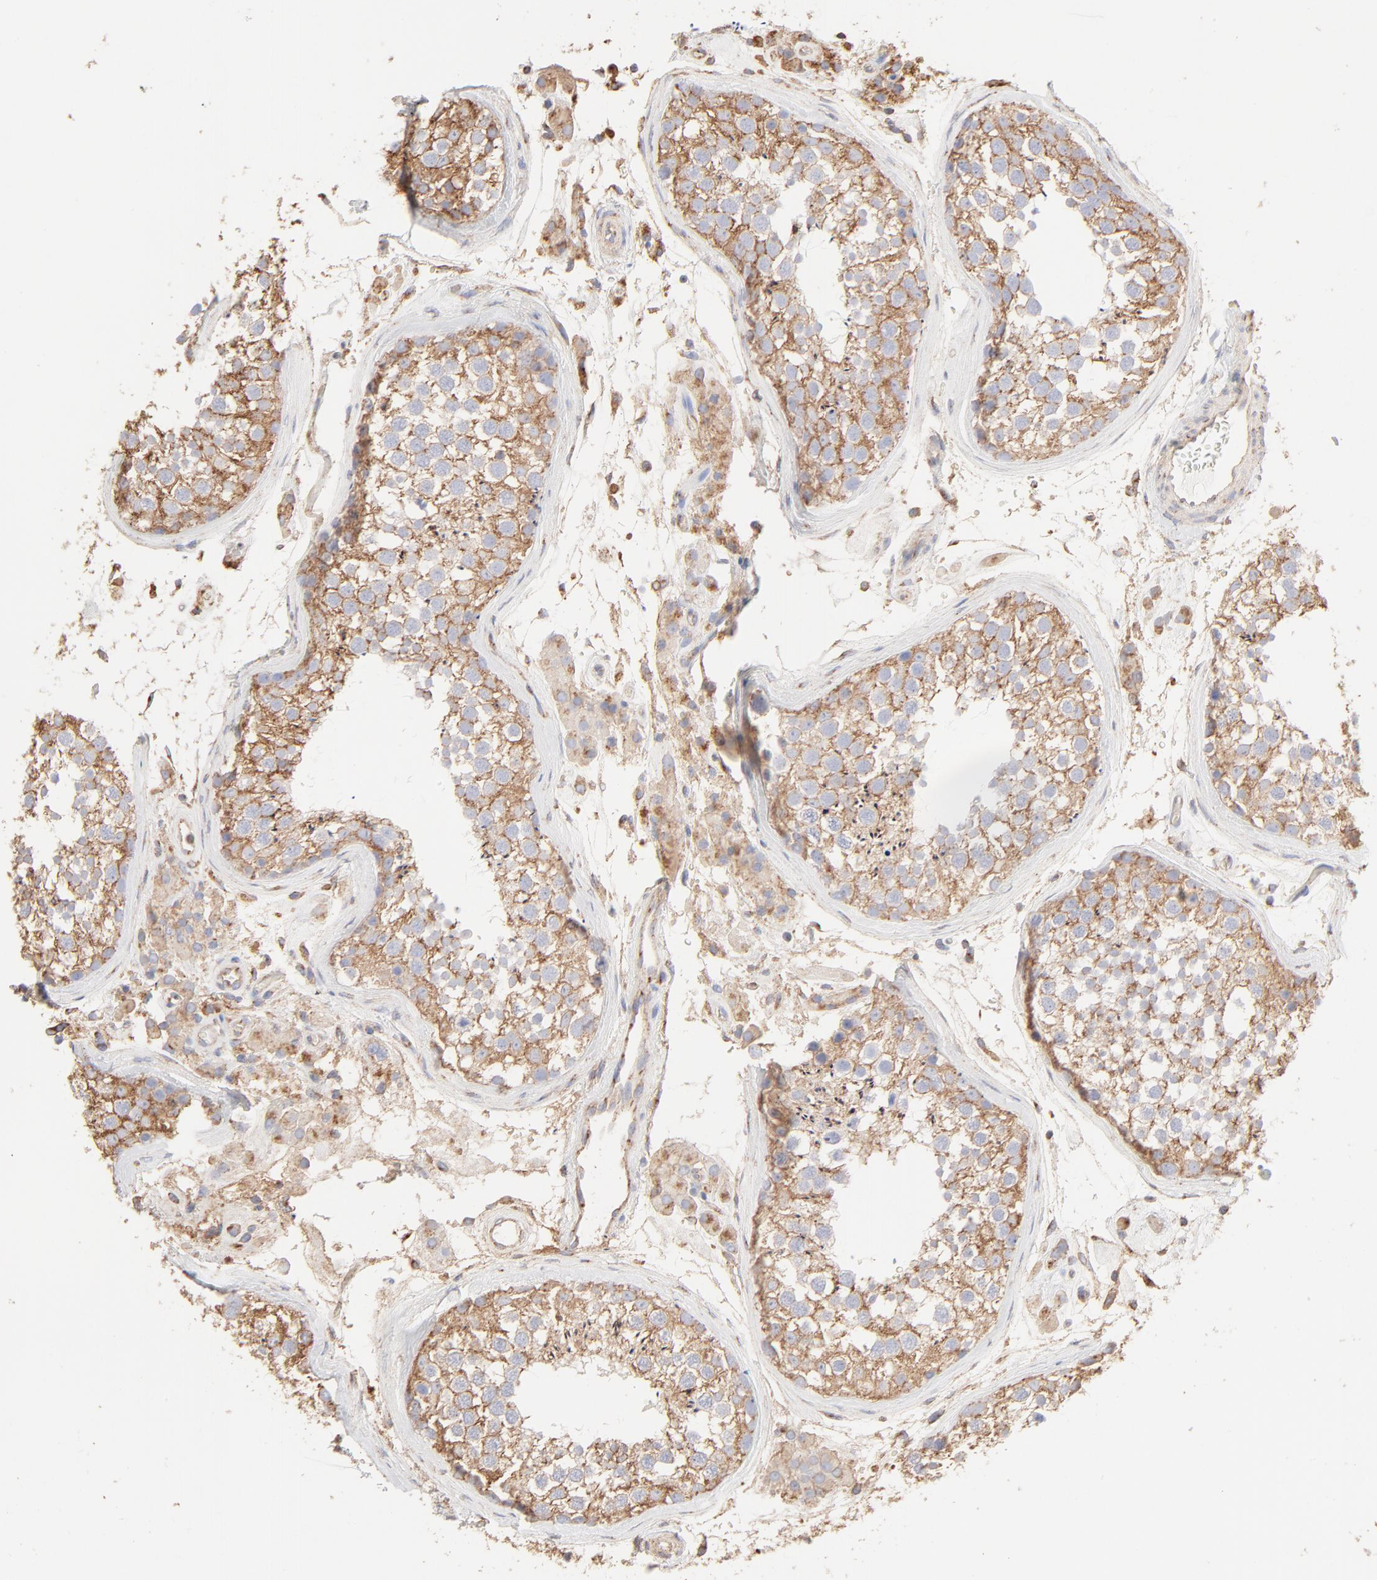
{"staining": {"intensity": "moderate", "quantity": ">75%", "location": "cytoplasmic/membranous"}, "tissue": "testis", "cell_type": "Cells in seminiferous ducts", "image_type": "normal", "snomed": [{"axis": "morphology", "description": "Normal tissue, NOS"}, {"axis": "topography", "description": "Testis"}], "caption": "The immunohistochemical stain labels moderate cytoplasmic/membranous positivity in cells in seminiferous ducts of normal testis.", "gene": "CLTB", "patient": {"sex": "male", "age": 46}}